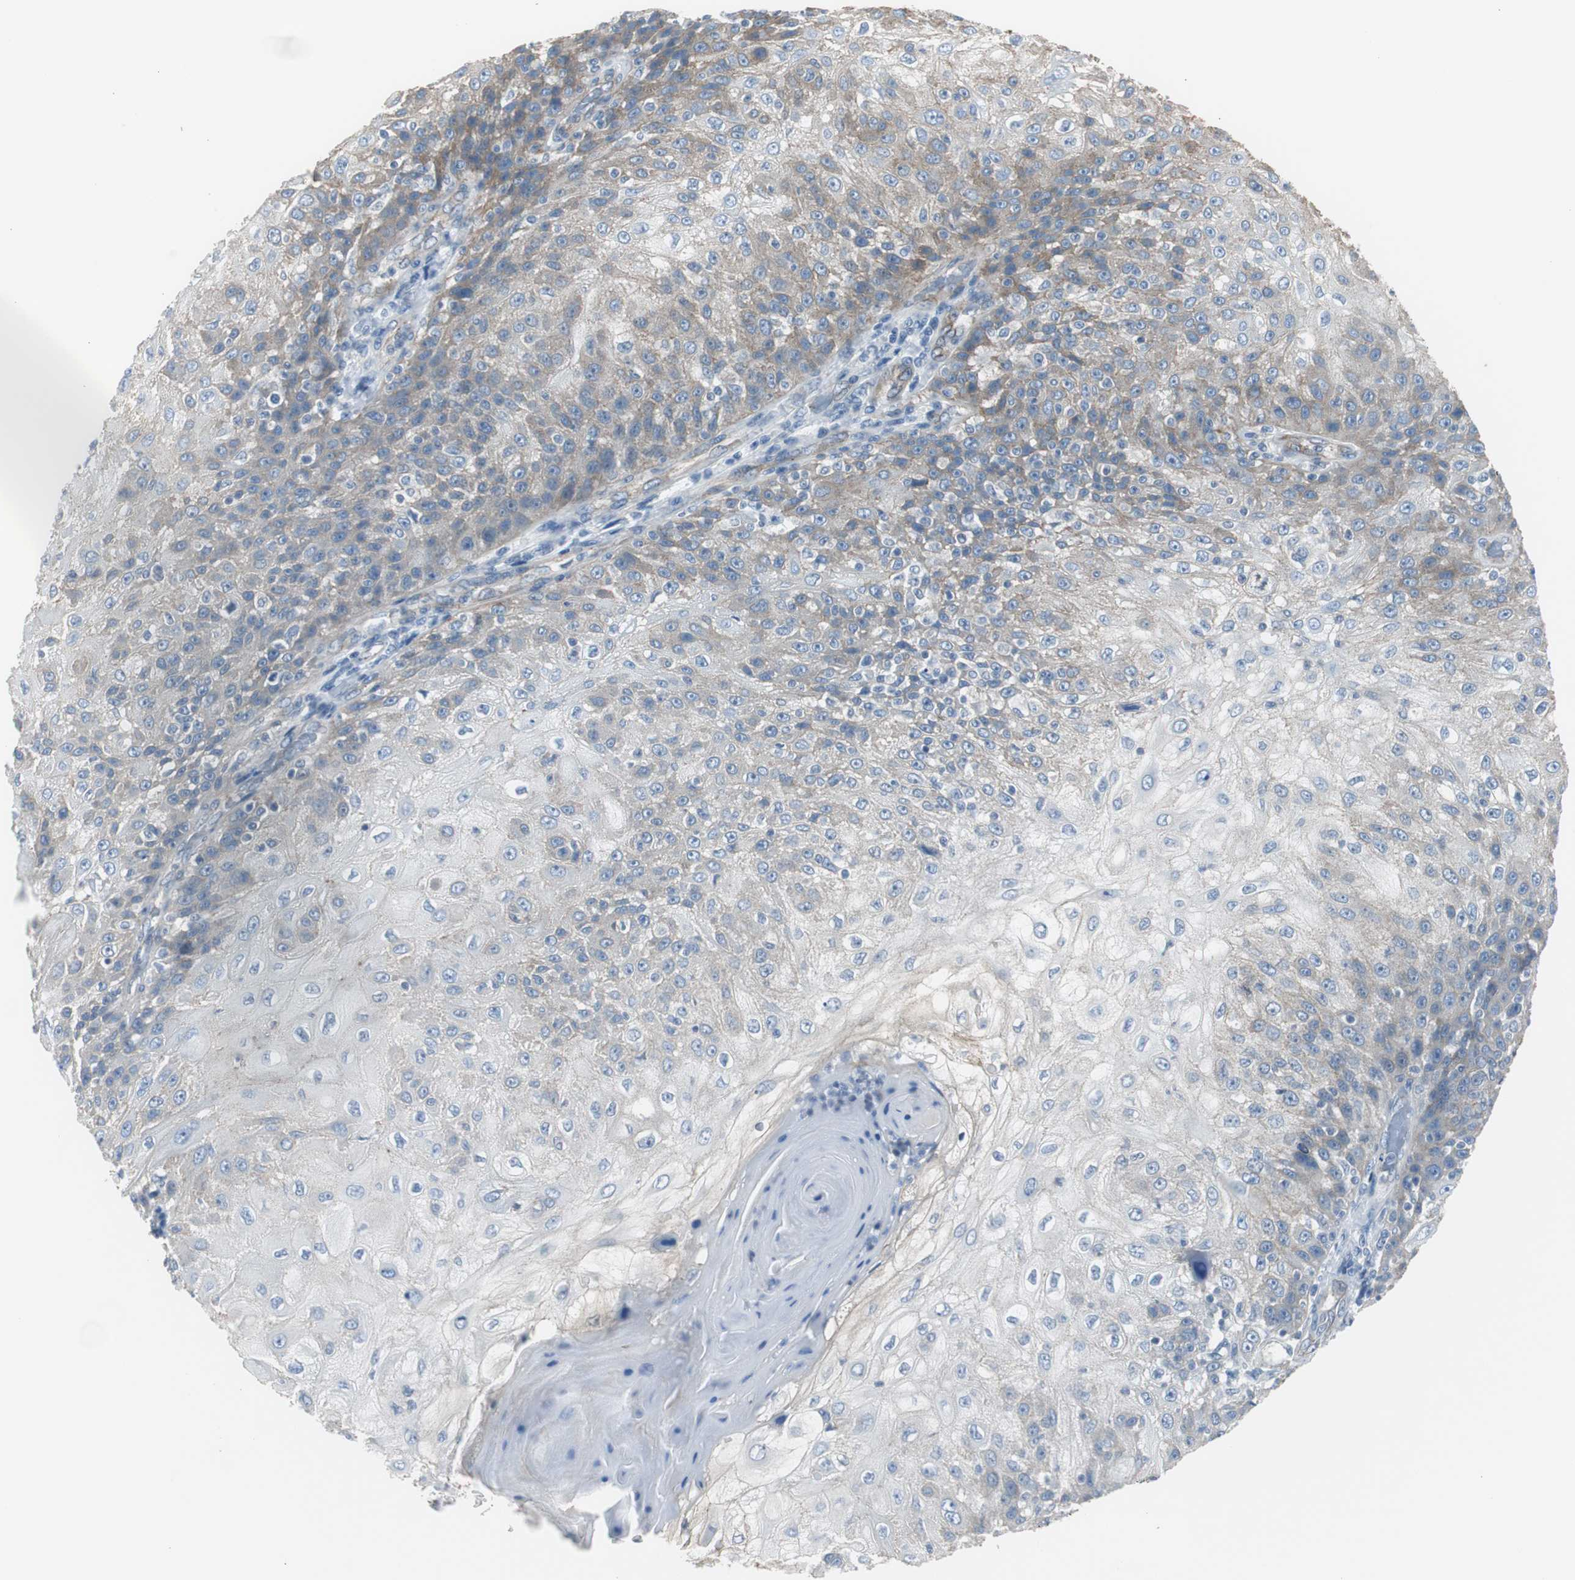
{"staining": {"intensity": "moderate", "quantity": "25%-75%", "location": "cytoplasmic/membranous"}, "tissue": "skin cancer", "cell_type": "Tumor cells", "image_type": "cancer", "snomed": [{"axis": "morphology", "description": "Normal tissue, NOS"}, {"axis": "morphology", "description": "Squamous cell carcinoma, NOS"}, {"axis": "topography", "description": "Skin"}], "caption": "Human skin squamous cell carcinoma stained with a brown dye displays moderate cytoplasmic/membranous positive positivity in about 25%-75% of tumor cells.", "gene": "STXBP4", "patient": {"sex": "female", "age": 83}}